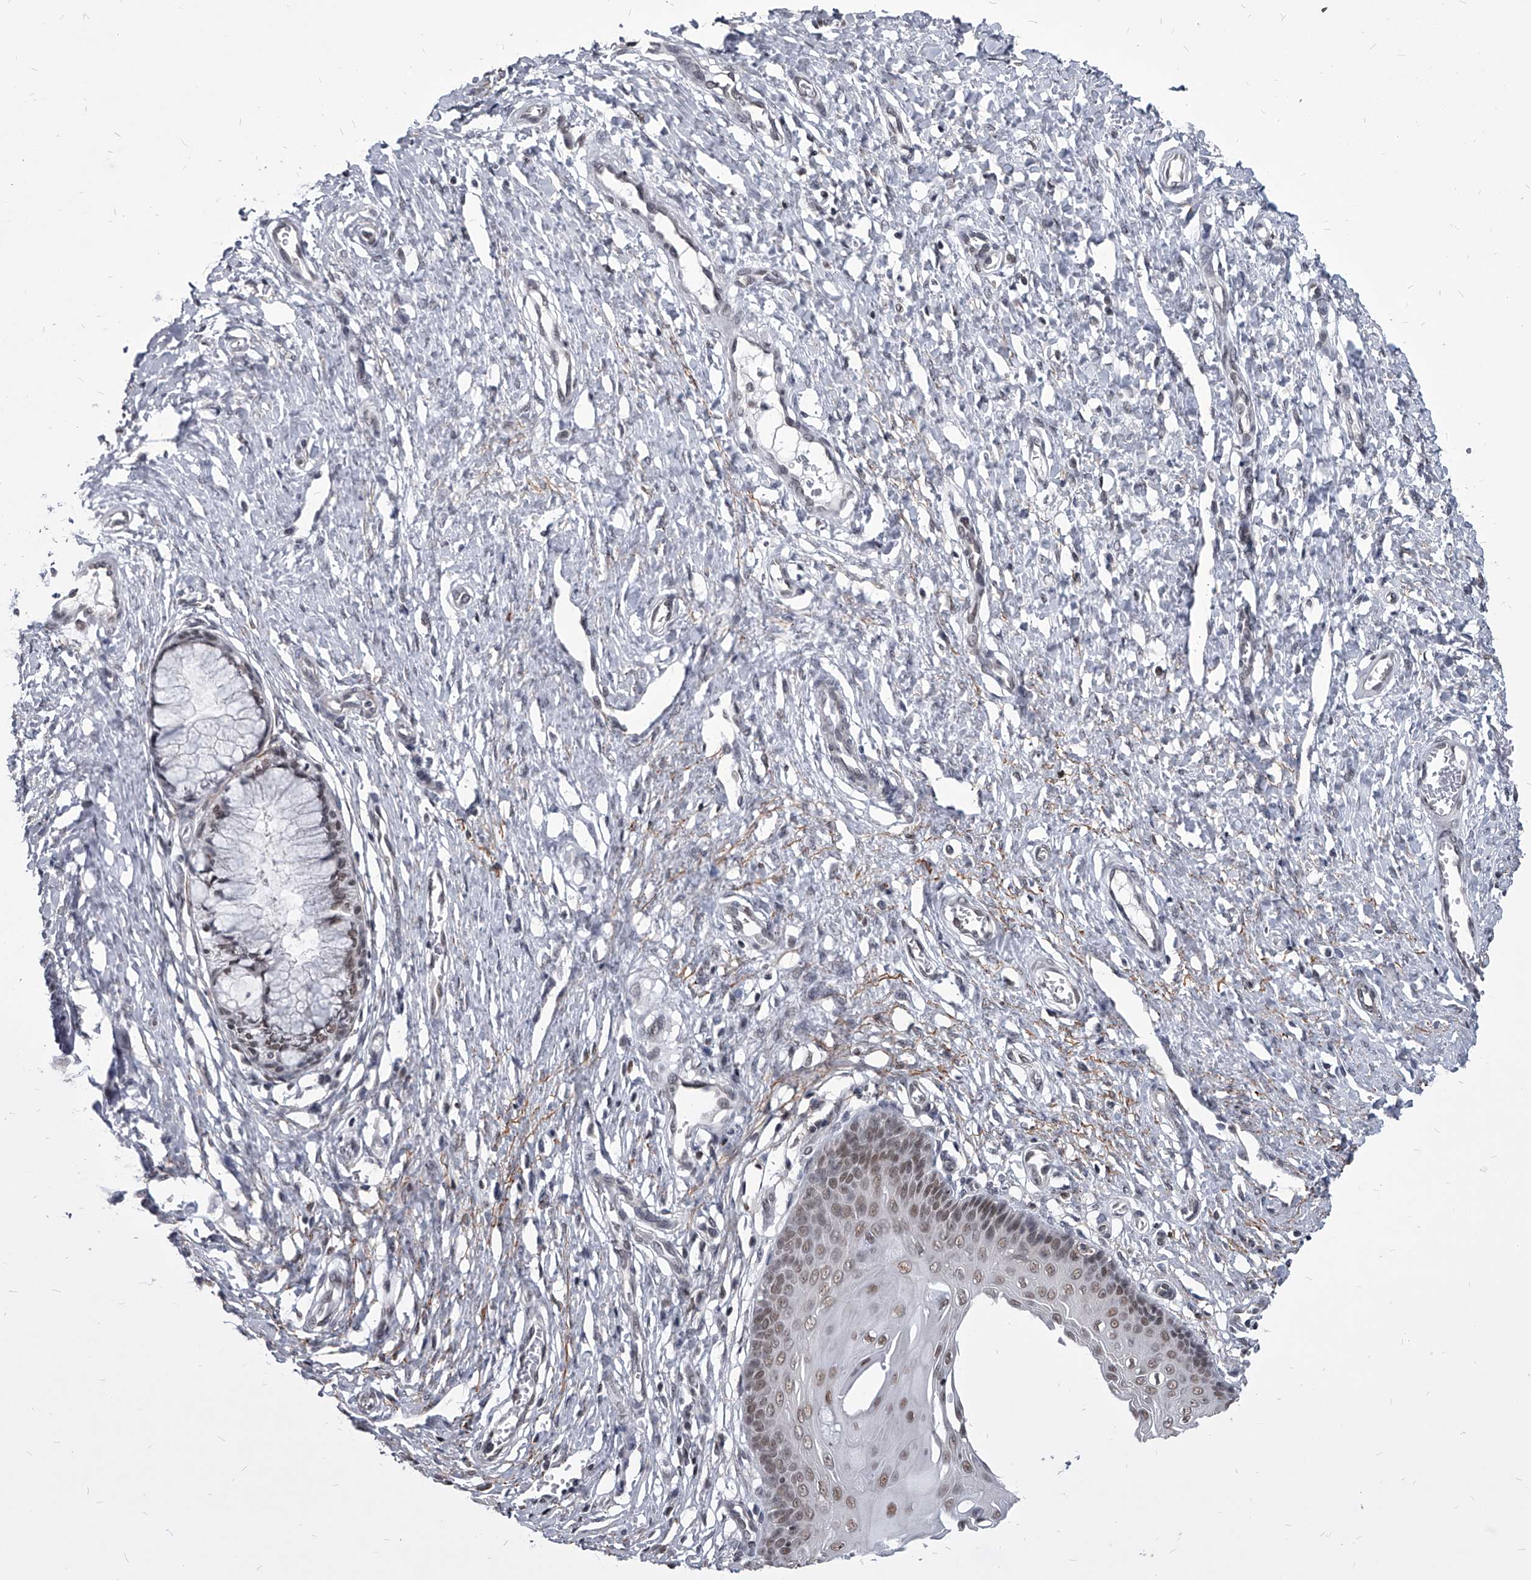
{"staining": {"intensity": "moderate", "quantity": "<25%", "location": "nuclear"}, "tissue": "cervix", "cell_type": "Glandular cells", "image_type": "normal", "snomed": [{"axis": "morphology", "description": "Normal tissue, NOS"}, {"axis": "topography", "description": "Cervix"}], "caption": "Moderate nuclear protein positivity is identified in approximately <25% of glandular cells in cervix.", "gene": "PPIL4", "patient": {"sex": "female", "age": 55}}